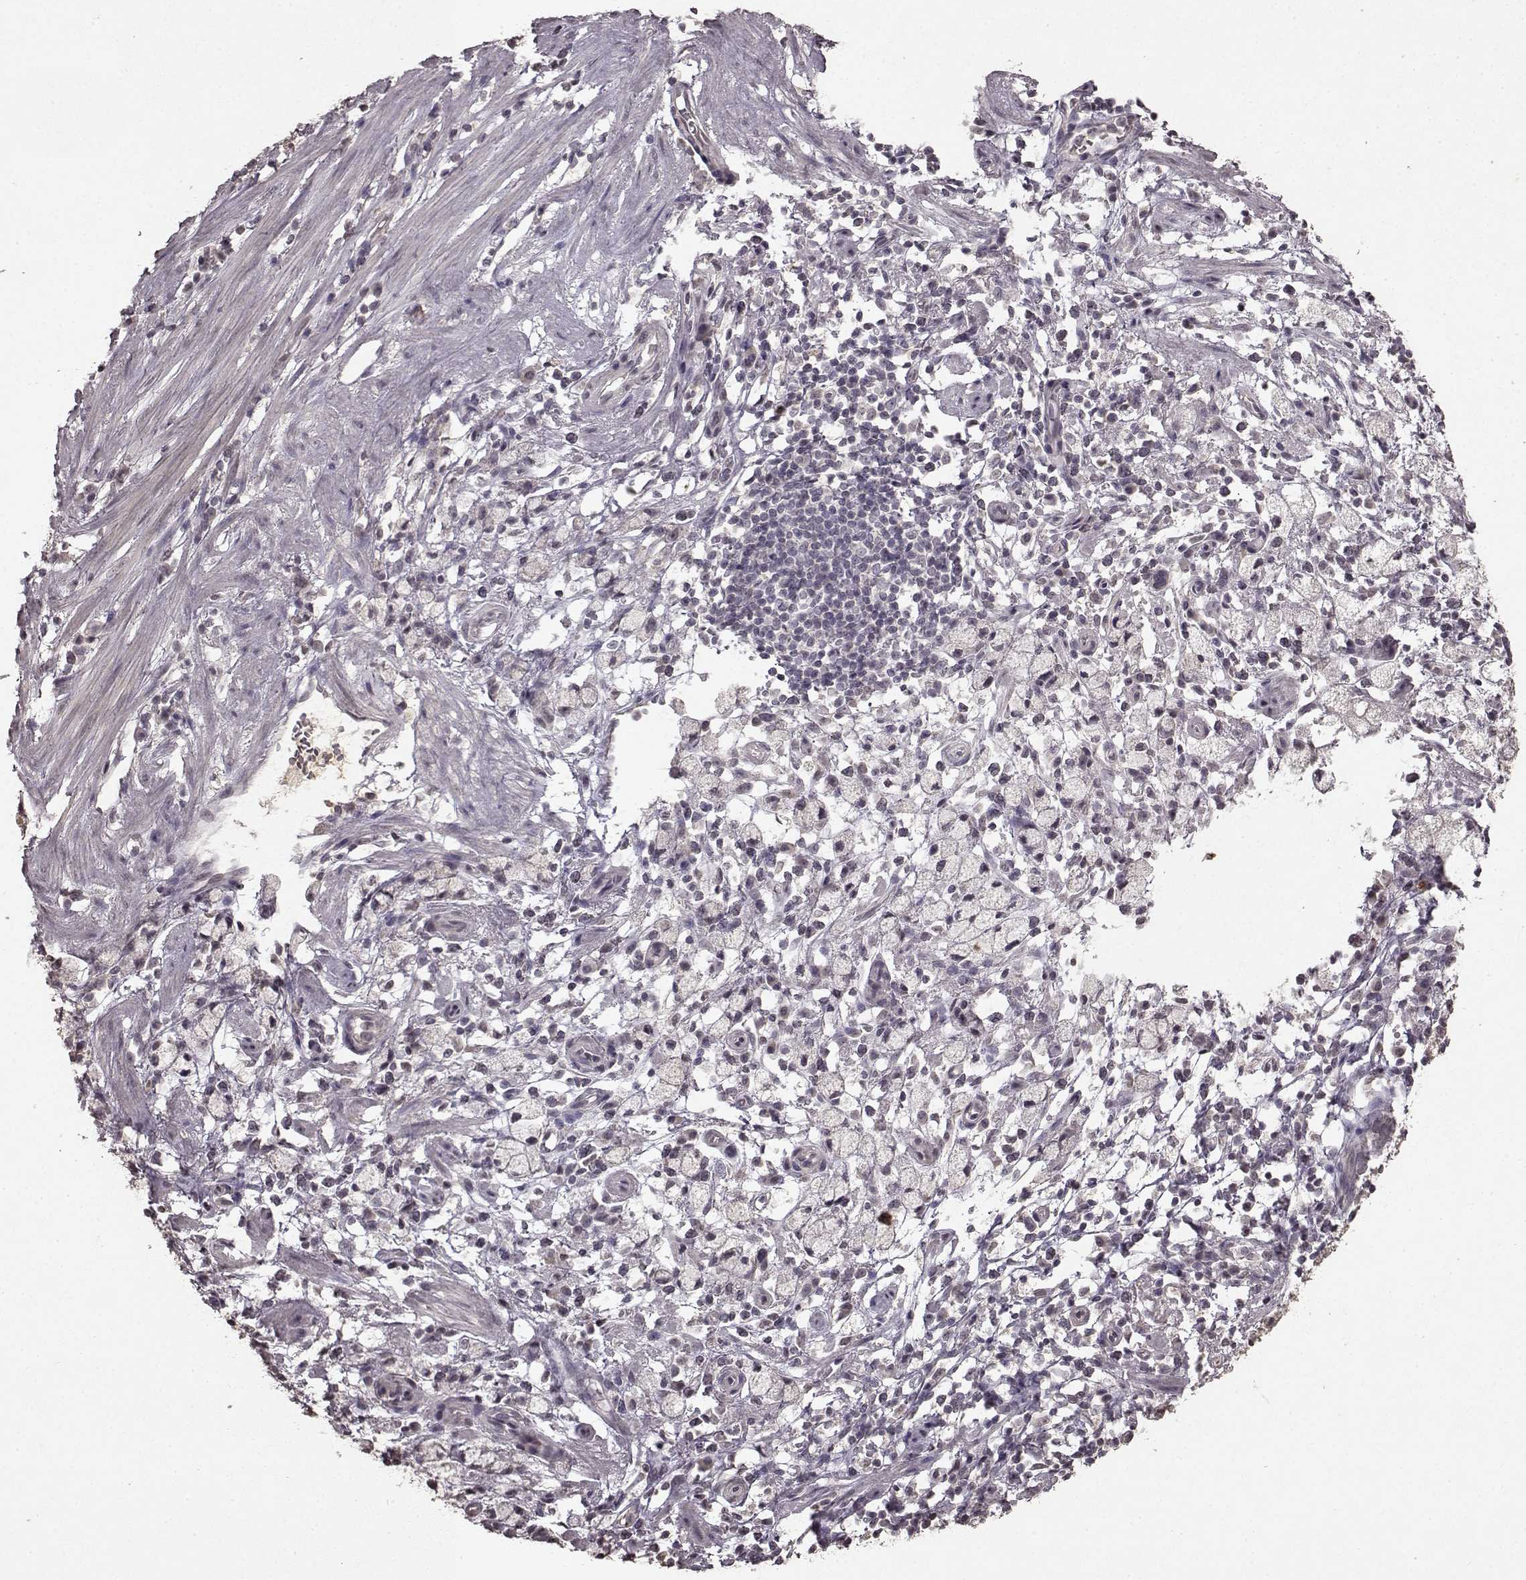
{"staining": {"intensity": "negative", "quantity": "none", "location": "none"}, "tissue": "stomach cancer", "cell_type": "Tumor cells", "image_type": "cancer", "snomed": [{"axis": "morphology", "description": "Adenocarcinoma, NOS"}, {"axis": "topography", "description": "Stomach"}], "caption": "The image exhibits no significant staining in tumor cells of stomach cancer (adenocarcinoma).", "gene": "LHB", "patient": {"sex": "male", "age": 58}}